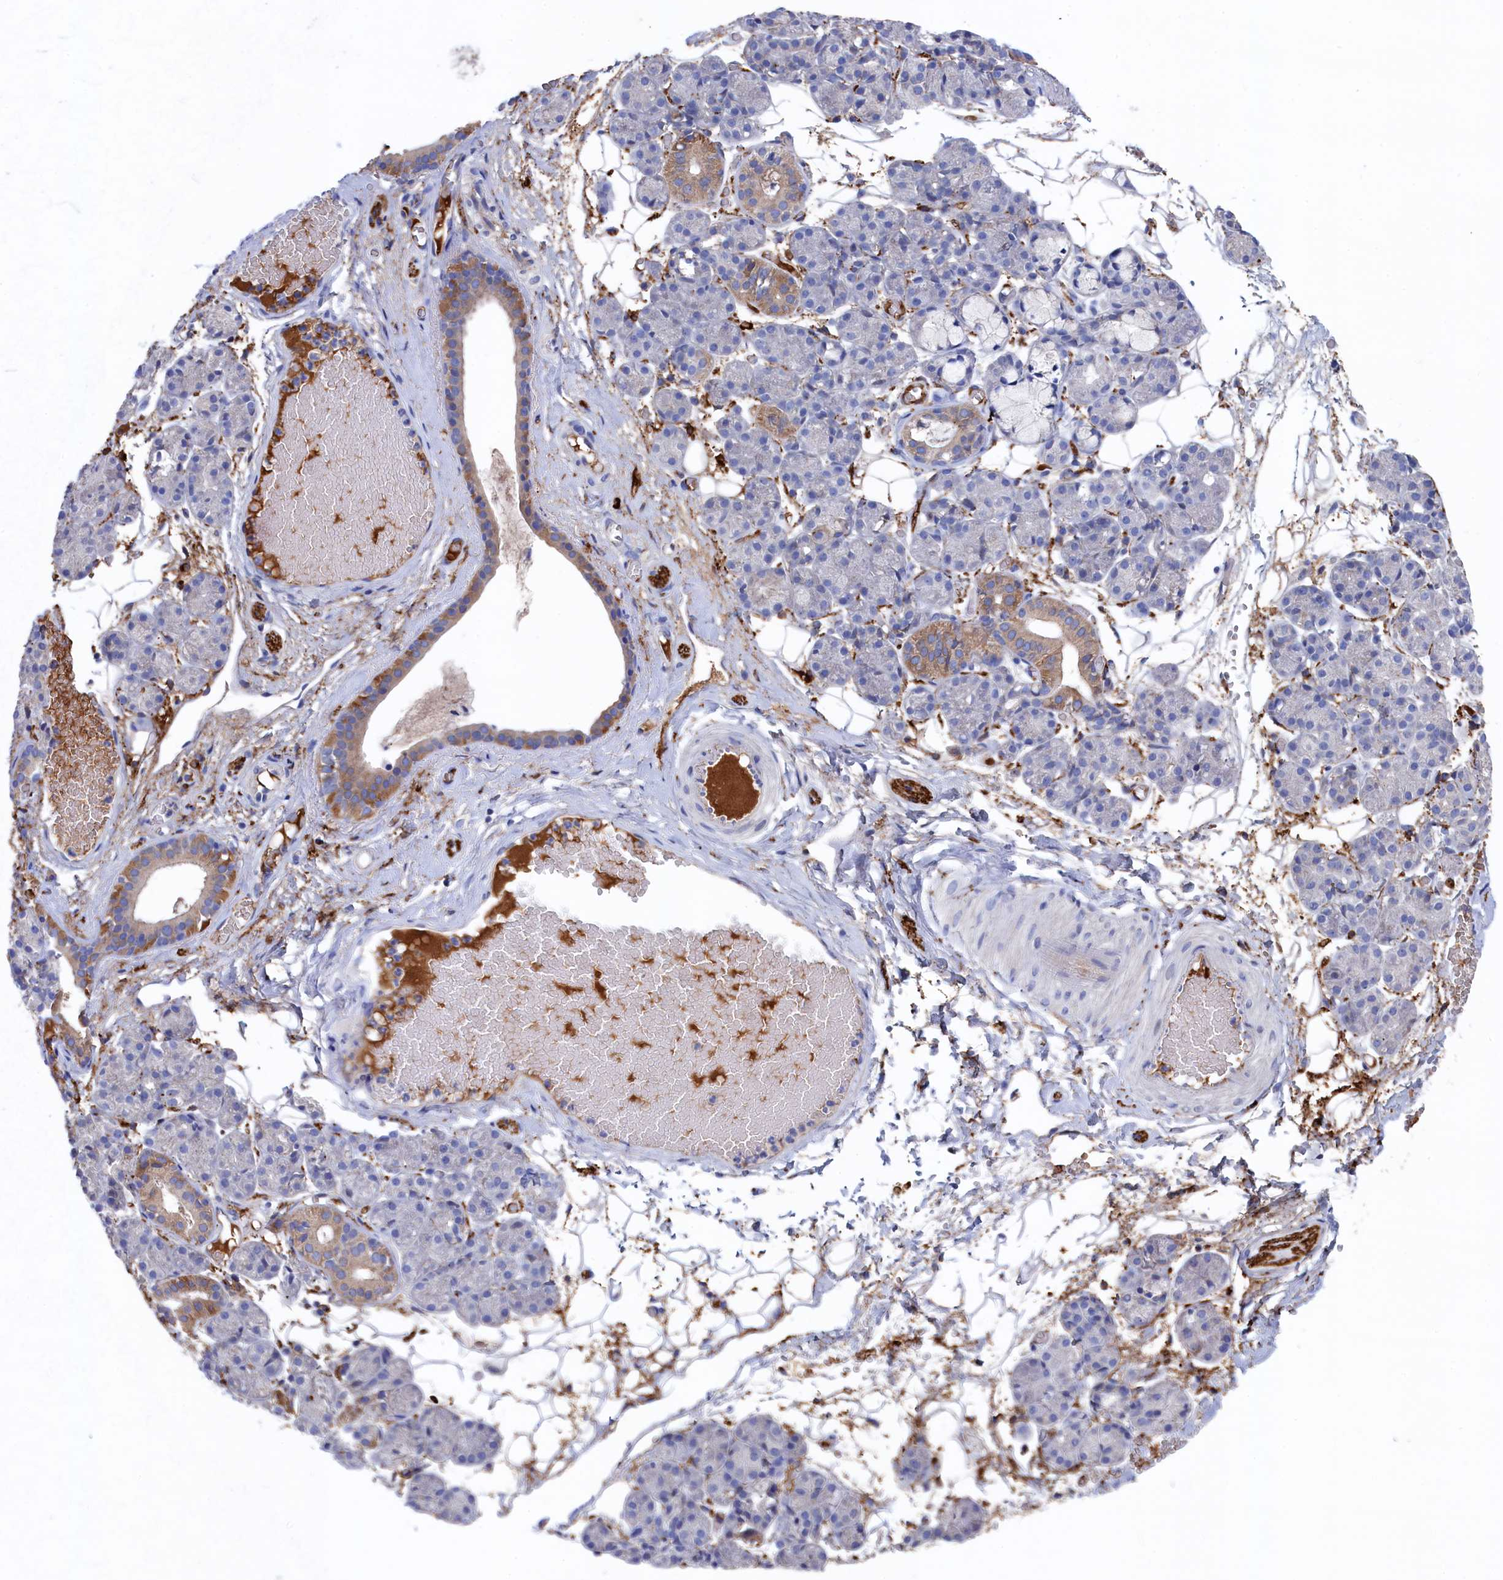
{"staining": {"intensity": "moderate", "quantity": "<25%", "location": "cytoplasmic/membranous"}, "tissue": "salivary gland", "cell_type": "Glandular cells", "image_type": "normal", "snomed": [{"axis": "morphology", "description": "Normal tissue, NOS"}, {"axis": "topography", "description": "Salivary gland"}], "caption": "Moderate cytoplasmic/membranous positivity for a protein is seen in about <25% of glandular cells of normal salivary gland using IHC.", "gene": "C12orf73", "patient": {"sex": "male", "age": 63}}